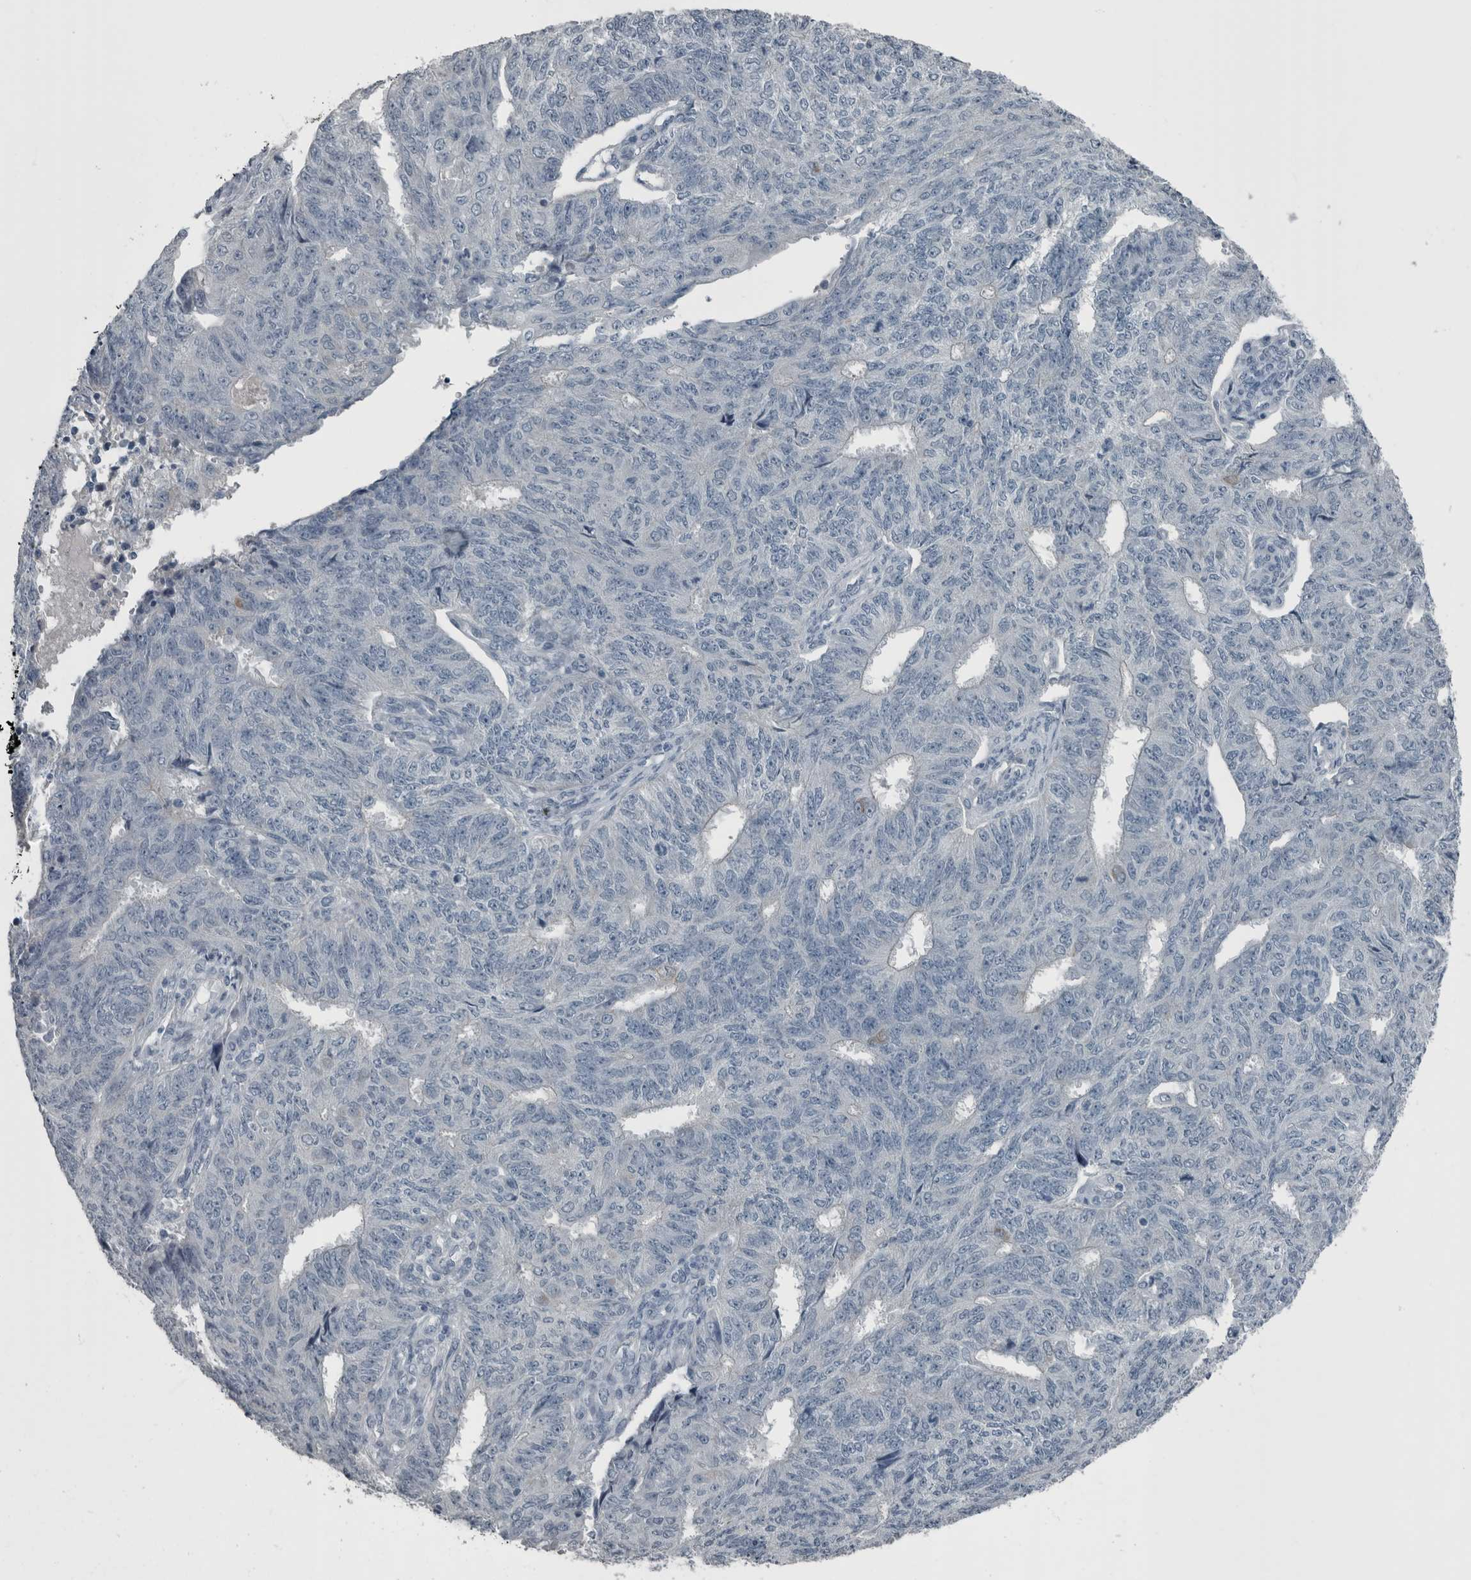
{"staining": {"intensity": "negative", "quantity": "none", "location": "none"}, "tissue": "endometrial cancer", "cell_type": "Tumor cells", "image_type": "cancer", "snomed": [{"axis": "morphology", "description": "Adenocarcinoma, NOS"}, {"axis": "topography", "description": "Endometrium"}], "caption": "Immunohistochemical staining of human endometrial cancer (adenocarcinoma) demonstrates no significant positivity in tumor cells.", "gene": "KRT20", "patient": {"sex": "female", "age": 32}}